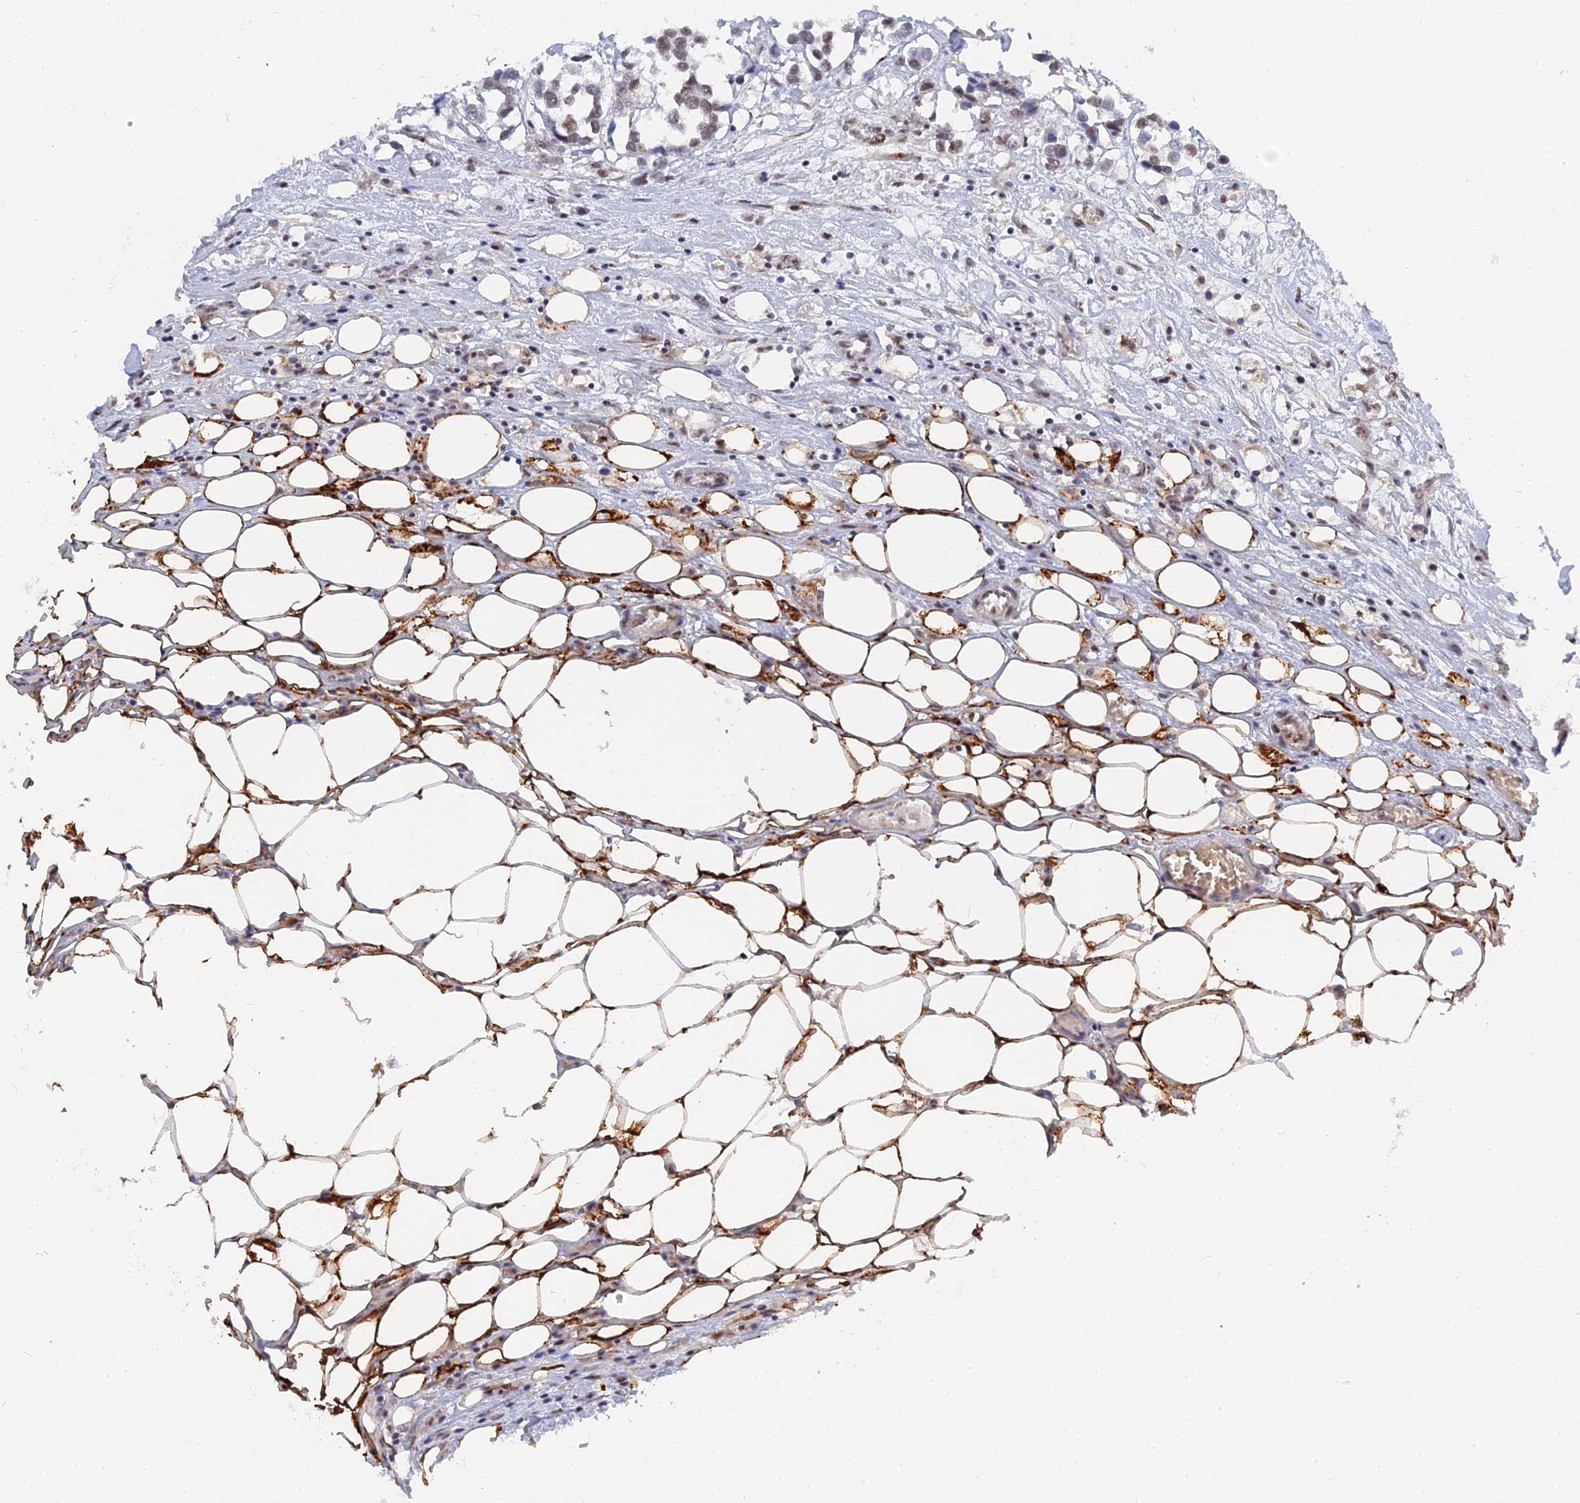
{"staining": {"intensity": "weak", "quantity": ">75%", "location": "nuclear"}, "tissue": "breast cancer", "cell_type": "Tumor cells", "image_type": "cancer", "snomed": [{"axis": "morphology", "description": "Duct carcinoma"}, {"axis": "topography", "description": "Breast"}], "caption": "Immunohistochemical staining of human breast cancer reveals low levels of weak nuclear protein staining in about >75% of tumor cells.", "gene": "CCDC85A", "patient": {"sex": "female", "age": 83}}